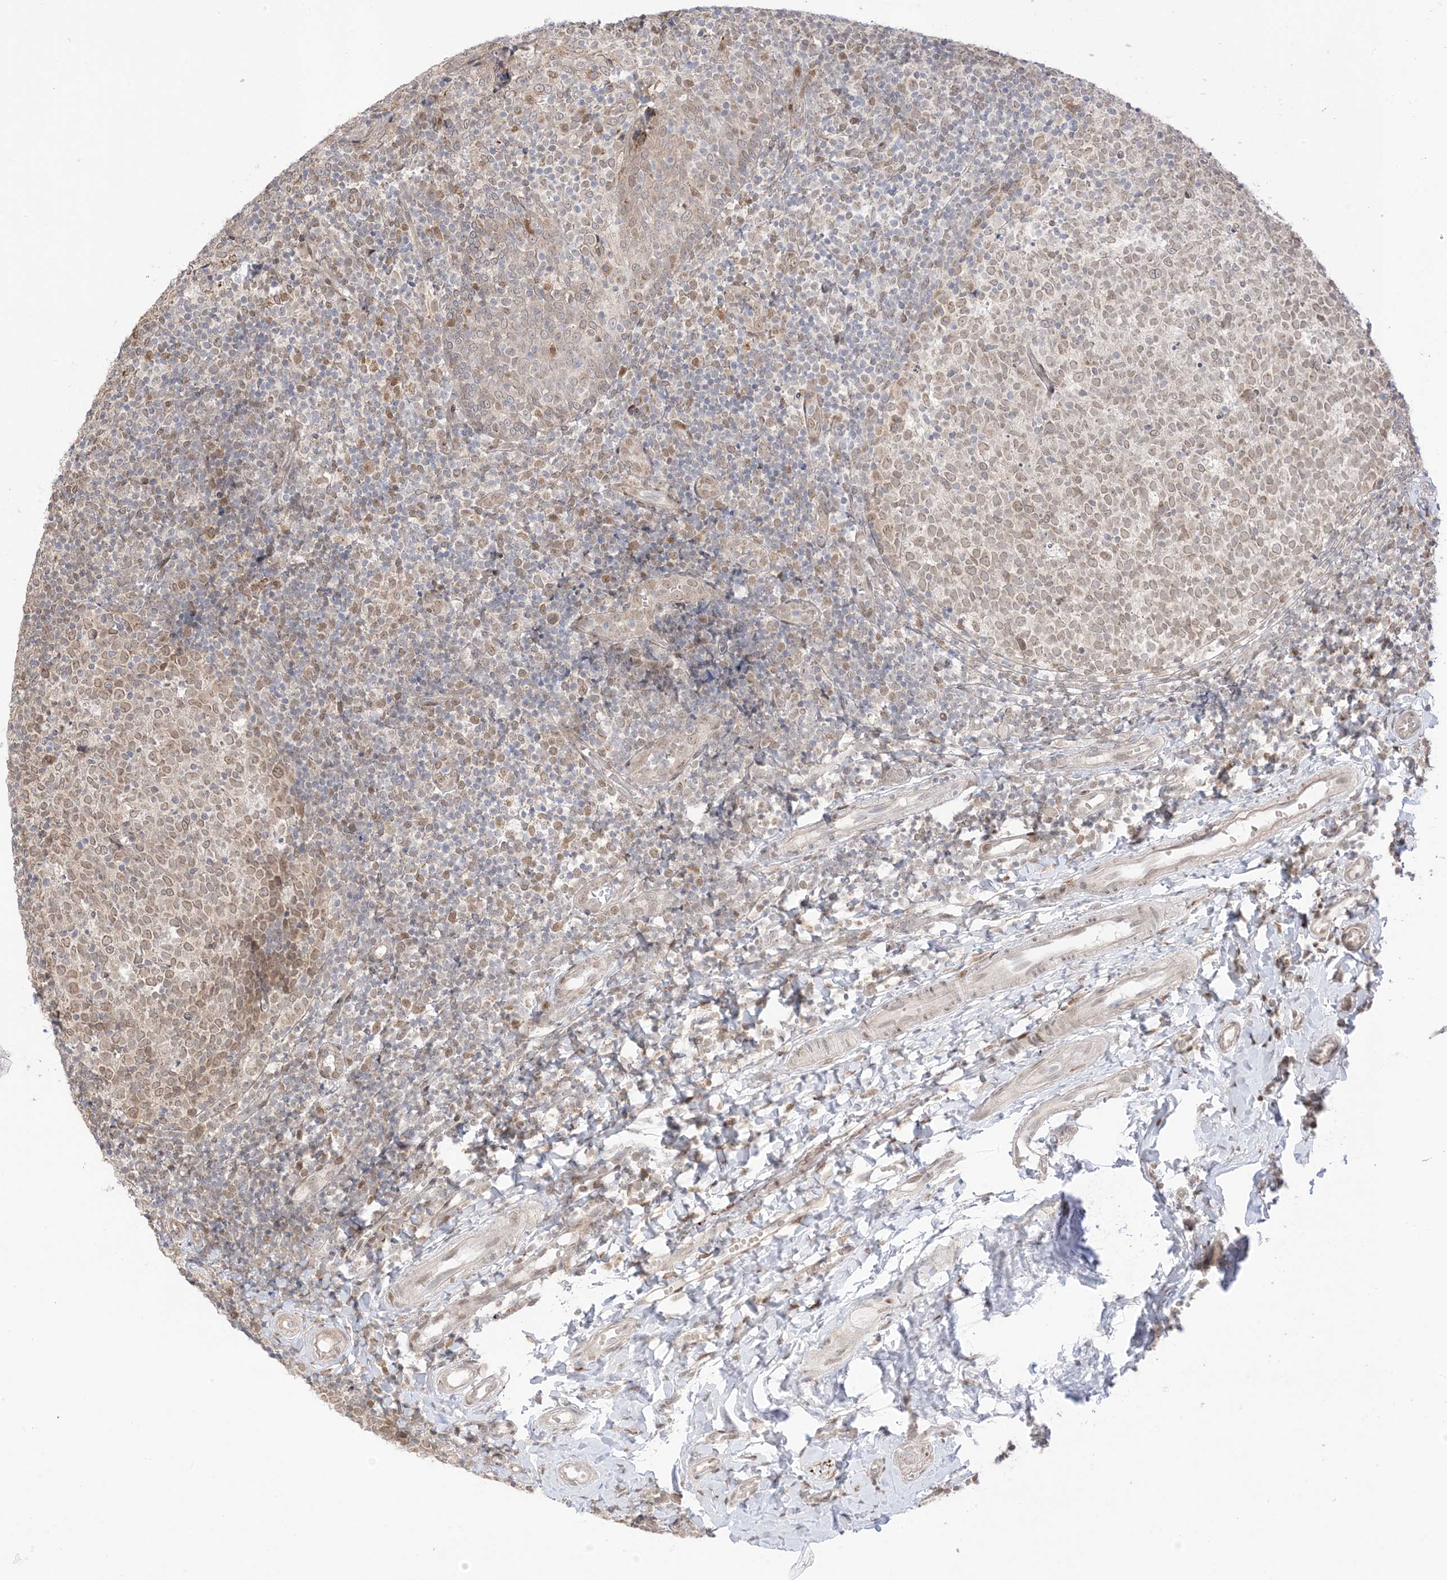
{"staining": {"intensity": "weak", "quantity": ">75%", "location": "cytoplasmic/membranous,nuclear"}, "tissue": "tonsil", "cell_type": "Germinal center cells", "image_type": "normal", "snomed": [{"axis": "morphology", "description": "Normal tissue, NOS"}, {"axis": "topography", "description": "Tonsil"}], "caption": "A histopathology image of human tonsil stained for a protein demonstrates weak cytoplasmic/membranous,nuclear brown staining in germinal center cells. (DAB (3,3'-diaminobenzidine) = brown stain, brightfield microscopy at high magnification).", "gene": "UBE2E2", "patient": {"sex": "female", "age": 19}}